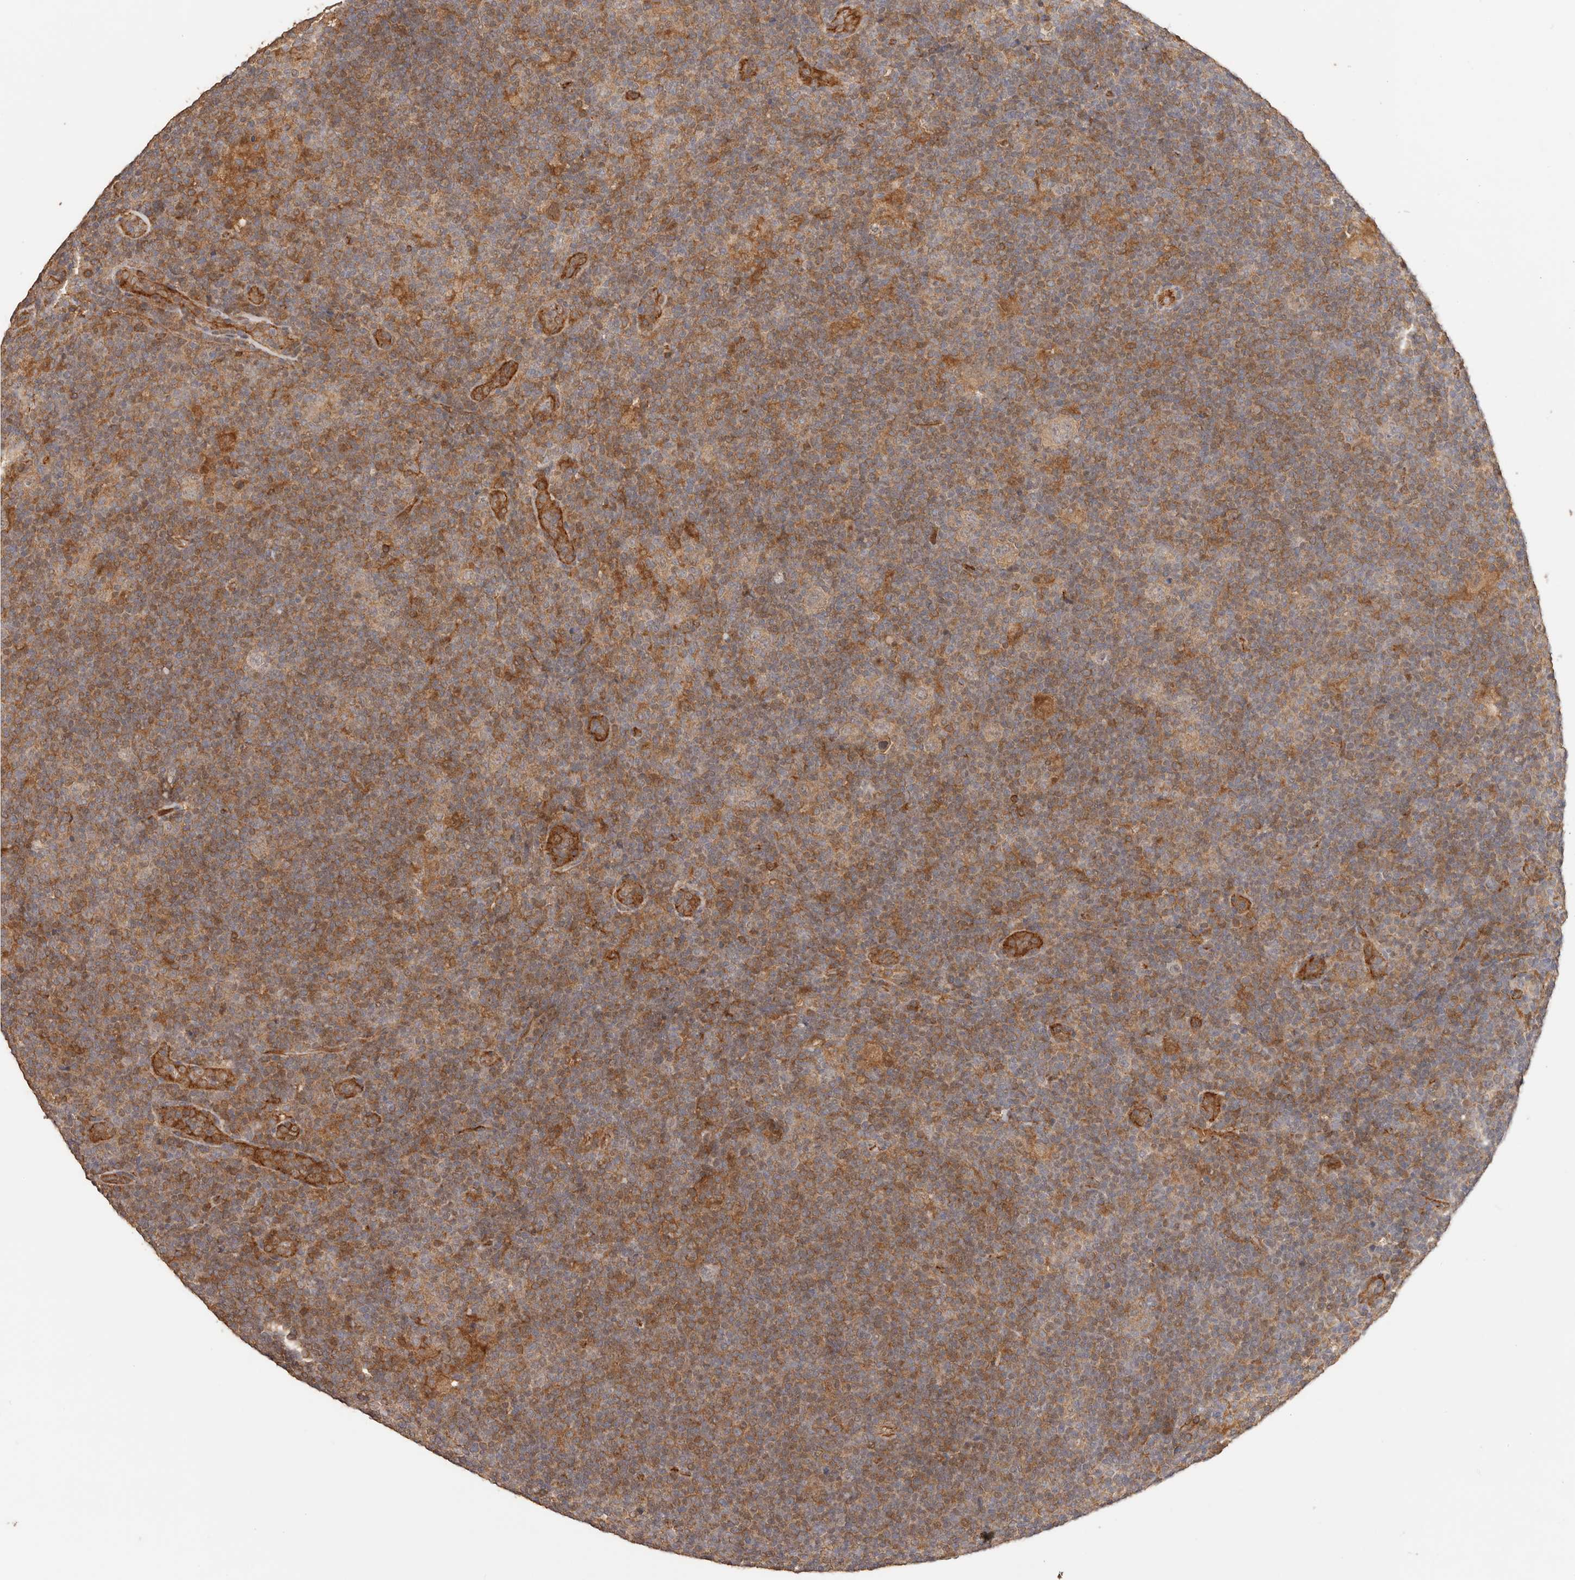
{"staining": {"intensity": "weak", "quantity": ">75%", "location": "cytoplasmic/membranous"}, "tissue": "lymphoma", "cell_type": "Tumor cells", "image_type": "cancer", "snomed": [{"axis": "morphology", "description": "Hodgkin's disease, NOS"}, {"axis": "topography", "description": "Lymph node"}], "caption": "Brown immunohistochemical staining in human lymphoma exhibits weak cytoplasmic/membranous positivity in about >75% of tumor cells.", "gene": "AFDN", "patient": {"sex": "female", "age": 57}}